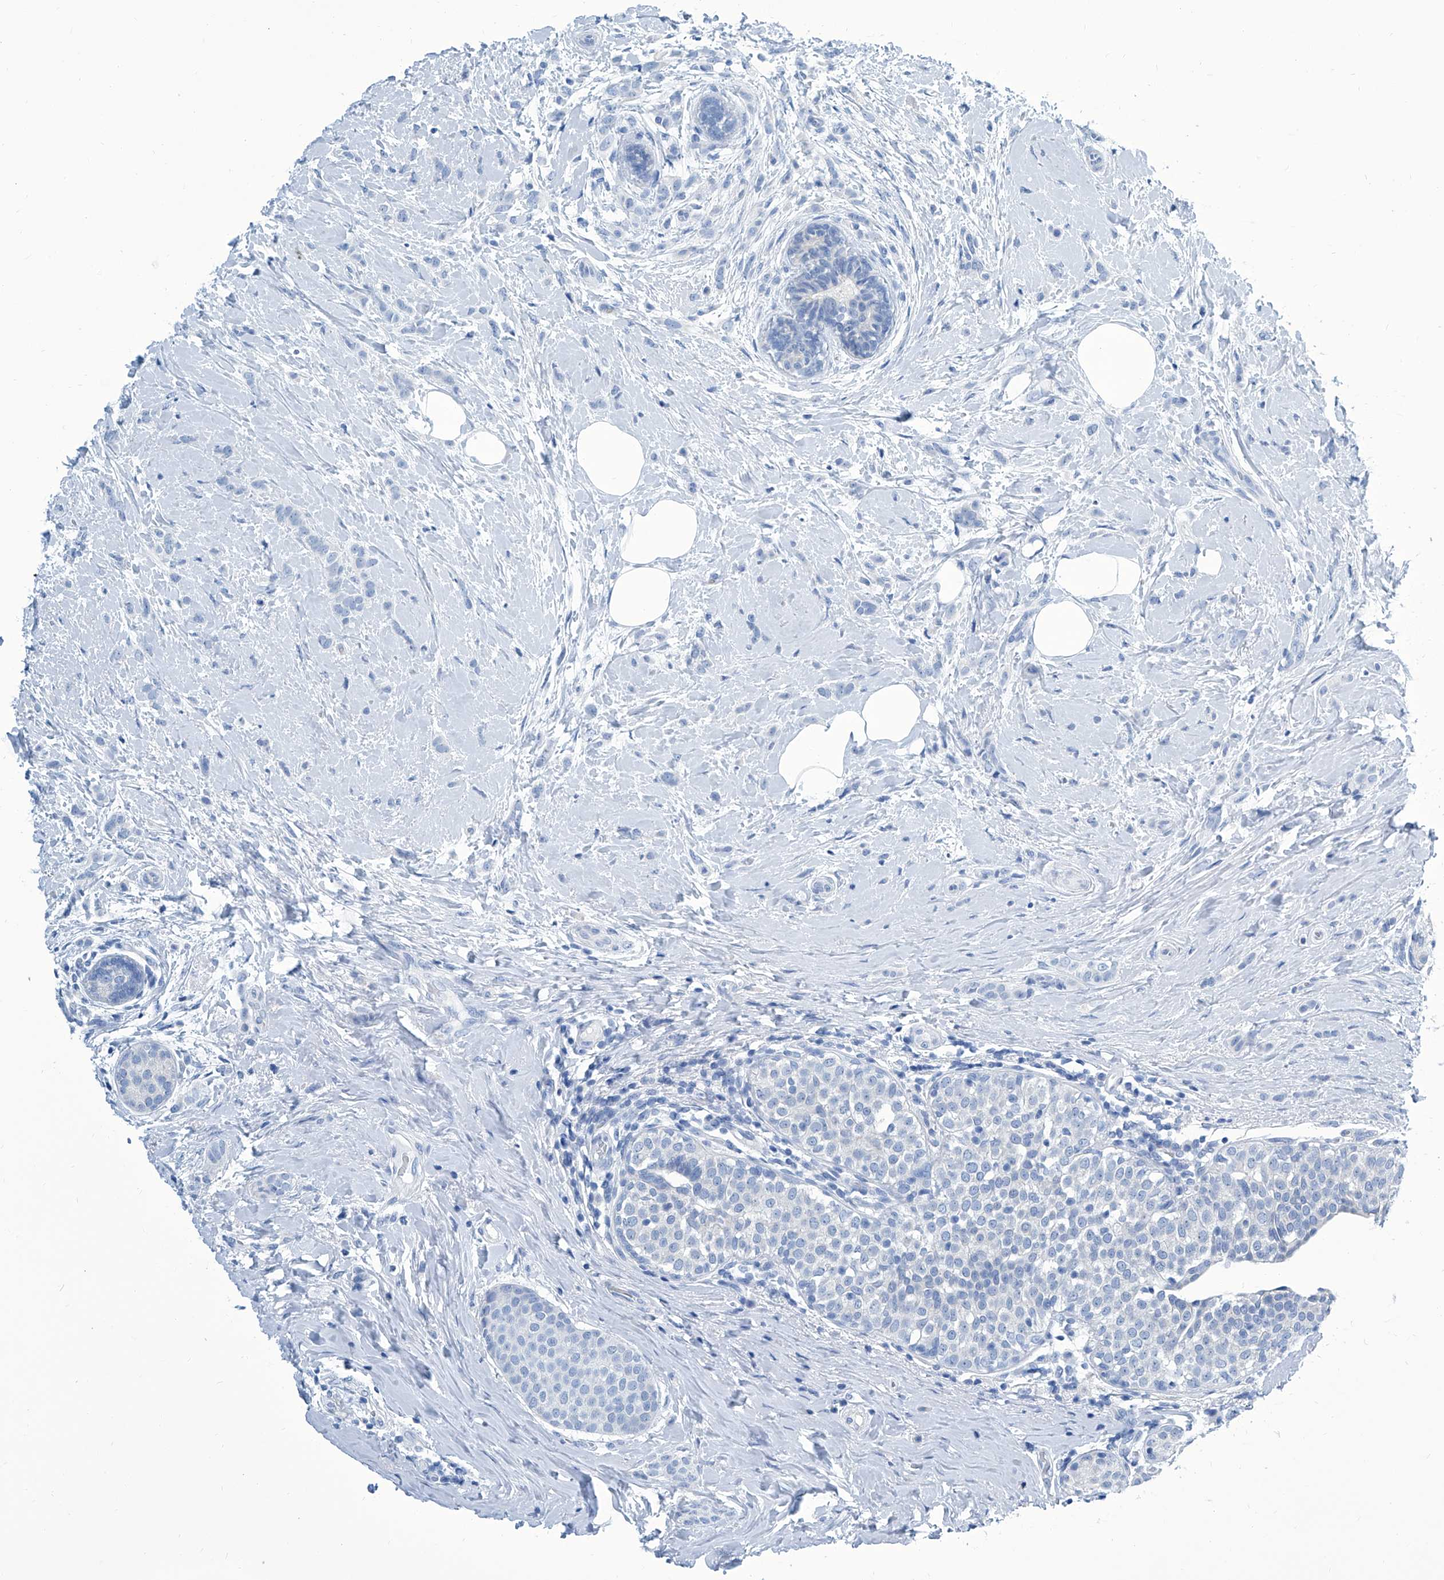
{"staining": {"intensity": "negative", "quantity": "none", "location": "none"}, "tissue": "breast cancer", "cell_type": "Tumor cells", "image_type": "cancer", "snomed": [{"axis": "morphology", "description": "Lobular carcinoma, in situ"}, {"axis": "morphology", "description": "Lobular carcinoma"}, {"axis": "topography", "description": "Breast"}], "caption": "This histopathology image is of breast lobular carcinoma stained with IHC to label a protein in brown with the nuclei are counter-stained blue. There is no positivity in tumor cells.", "gene": "ZNF519", "patient": {"sex": "female", "age": 41}}